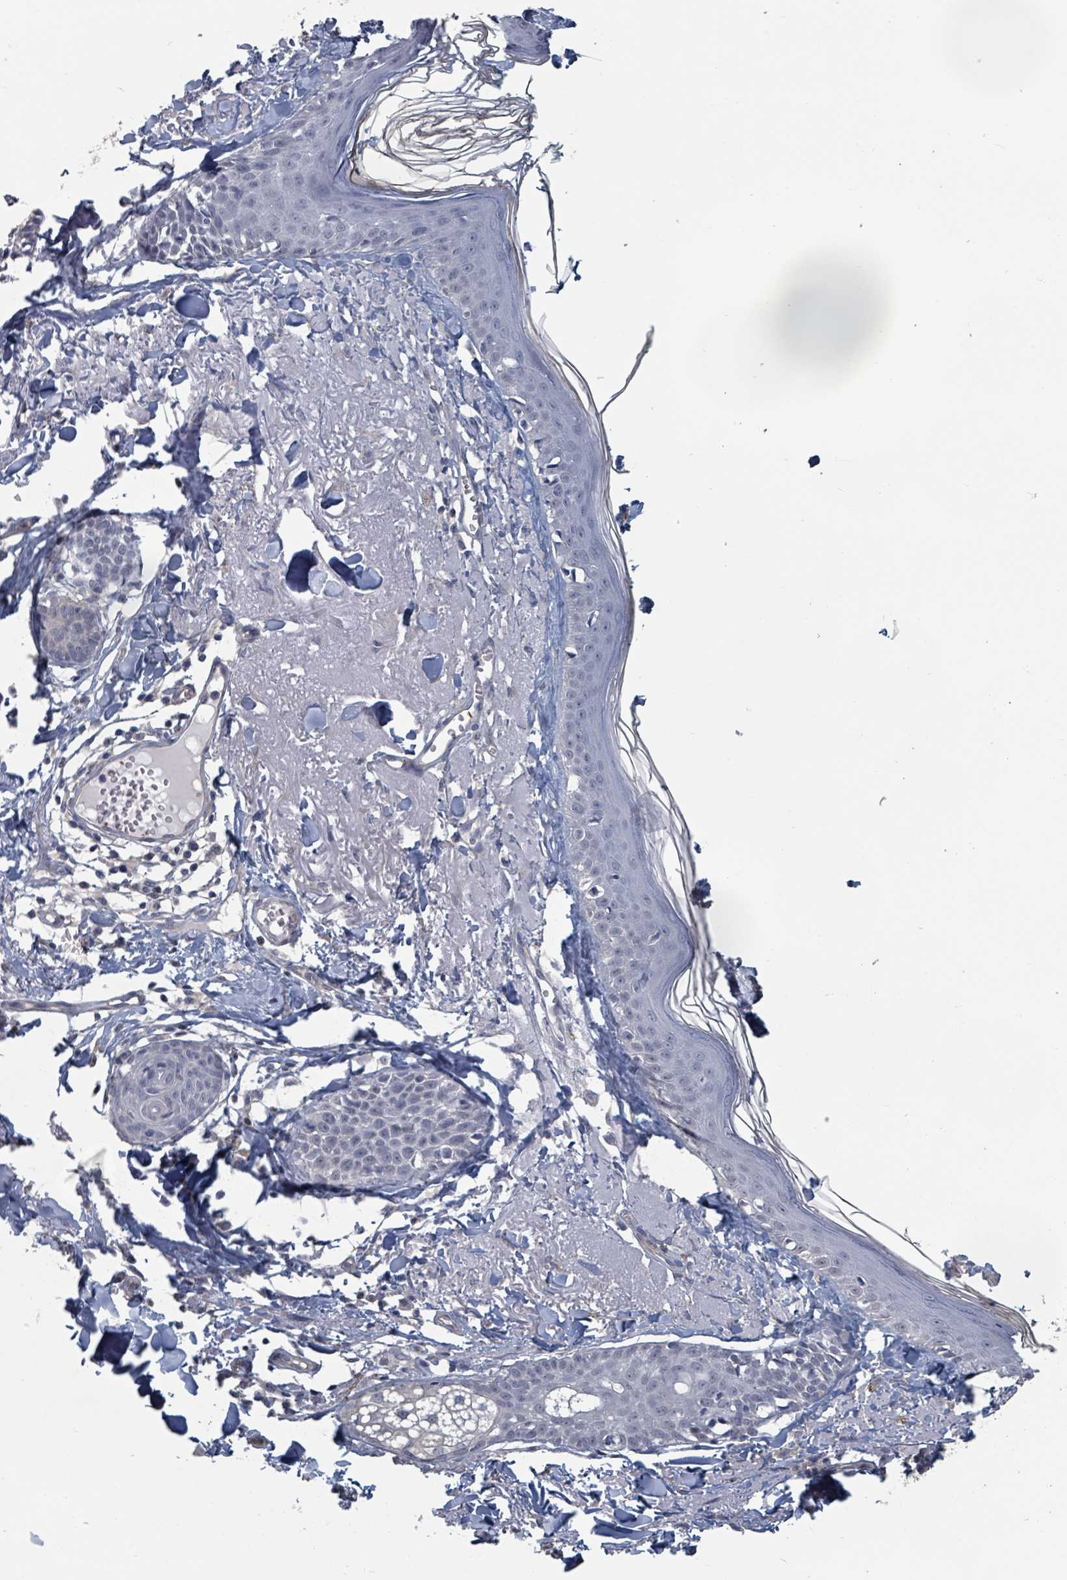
{"staining": {"intensity": "negative", "quantity": "none", "location": "none"}, "tissue": "skin", "cell_type": "Fibroblasts", "image_type": "normal", "snomed": [{"axis": "morphology", "description": "Normal tissue, NOS"}, {"axis": "morphology", "description": "Malignant melanoma, NOS"}, {"axis": "topography", "description": "Skin"}], "caption": "Human skin stained for a protein using IHC displays no expression in fibroblasts.", "gene": "PLAUR", "patient": {"sex": "male", "age": 80}}